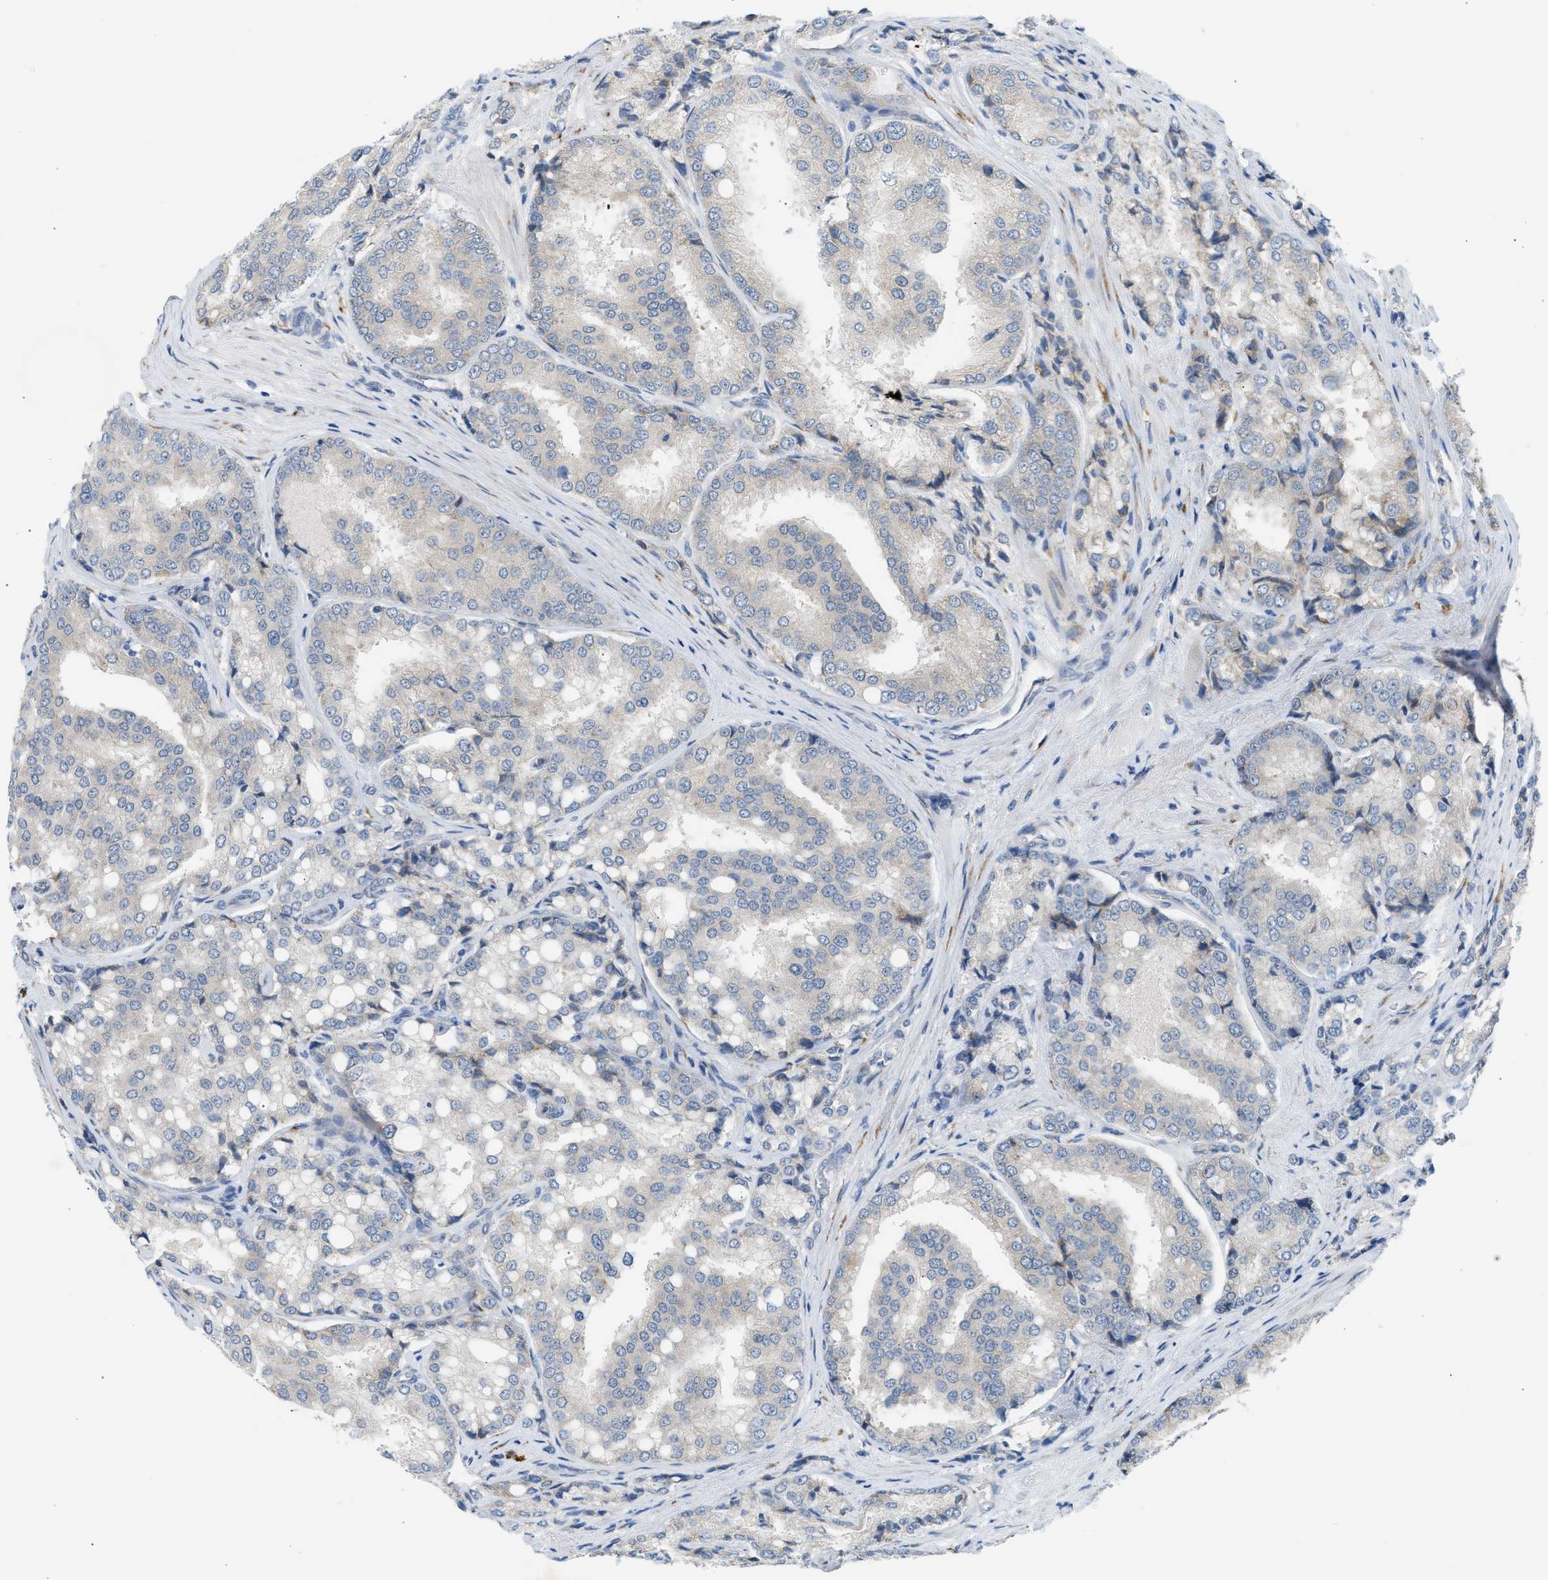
{"staining": {"intensity": "negative", "quantity": "none", "location": "none"}, "tissue": "prostate cancer", "cell_type": "Tumor cells", "image_type": "cancer", "snomed": [{"axis": "morphology", "description": "Adenocarcinoma, High grade"}, {"axis": "topography", "description": "Prostate"}], "caption": "This is a histopathology image of immunohistochemistry staining of prostate adenocarcinoma (high-grade), which shows no expression in tumor cells.", "gene": "KCNC2", "patient": {"sex": "male", "age": 50}}